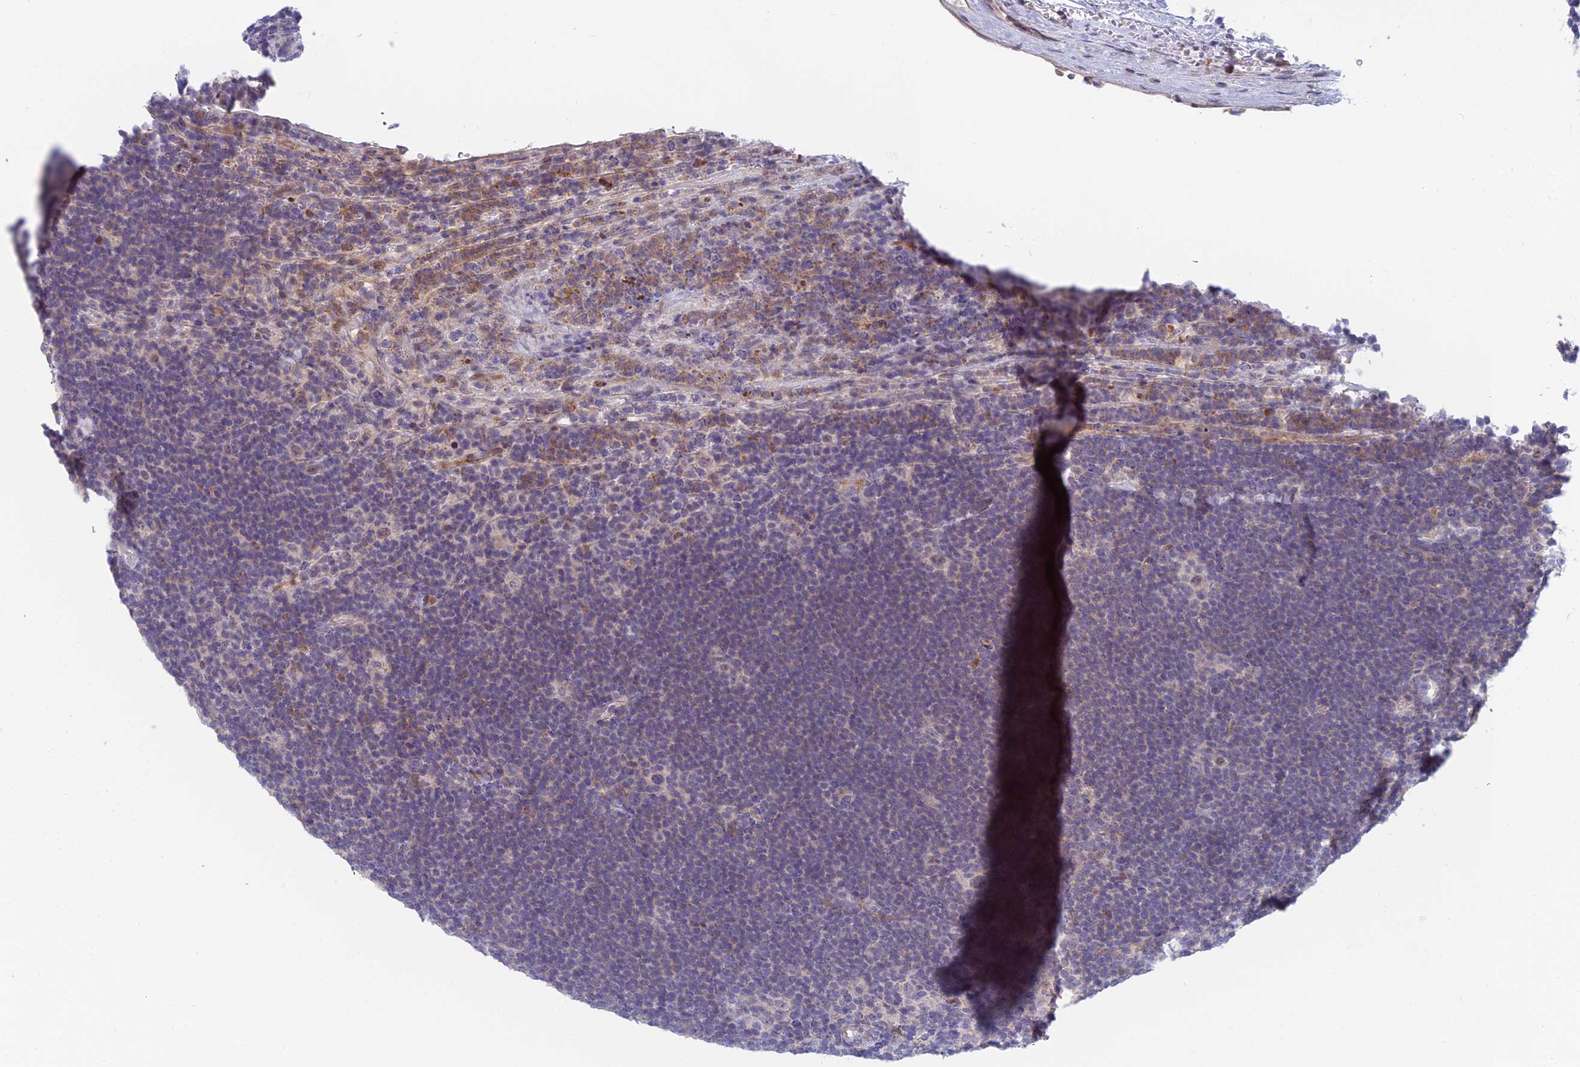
{"staining": {"intensity": "negative", "quantity": "none", "location": "none"}, "tissue": "lymphoma", "cell_type": "Tumor cells", "image_type": "cancer", "snomed": [{"axis": "morphology", "description": "Hodgkin's disease, NOS"}, {"axis": "topography", "description": "Lymph node"}], "caption": "DAB immunohistochemical staining of Hodgkin's disease exhibits no significant expression in tumor cells.", "gene": "PPP1R26", "patient": {"sex": "female", "age": 57}}